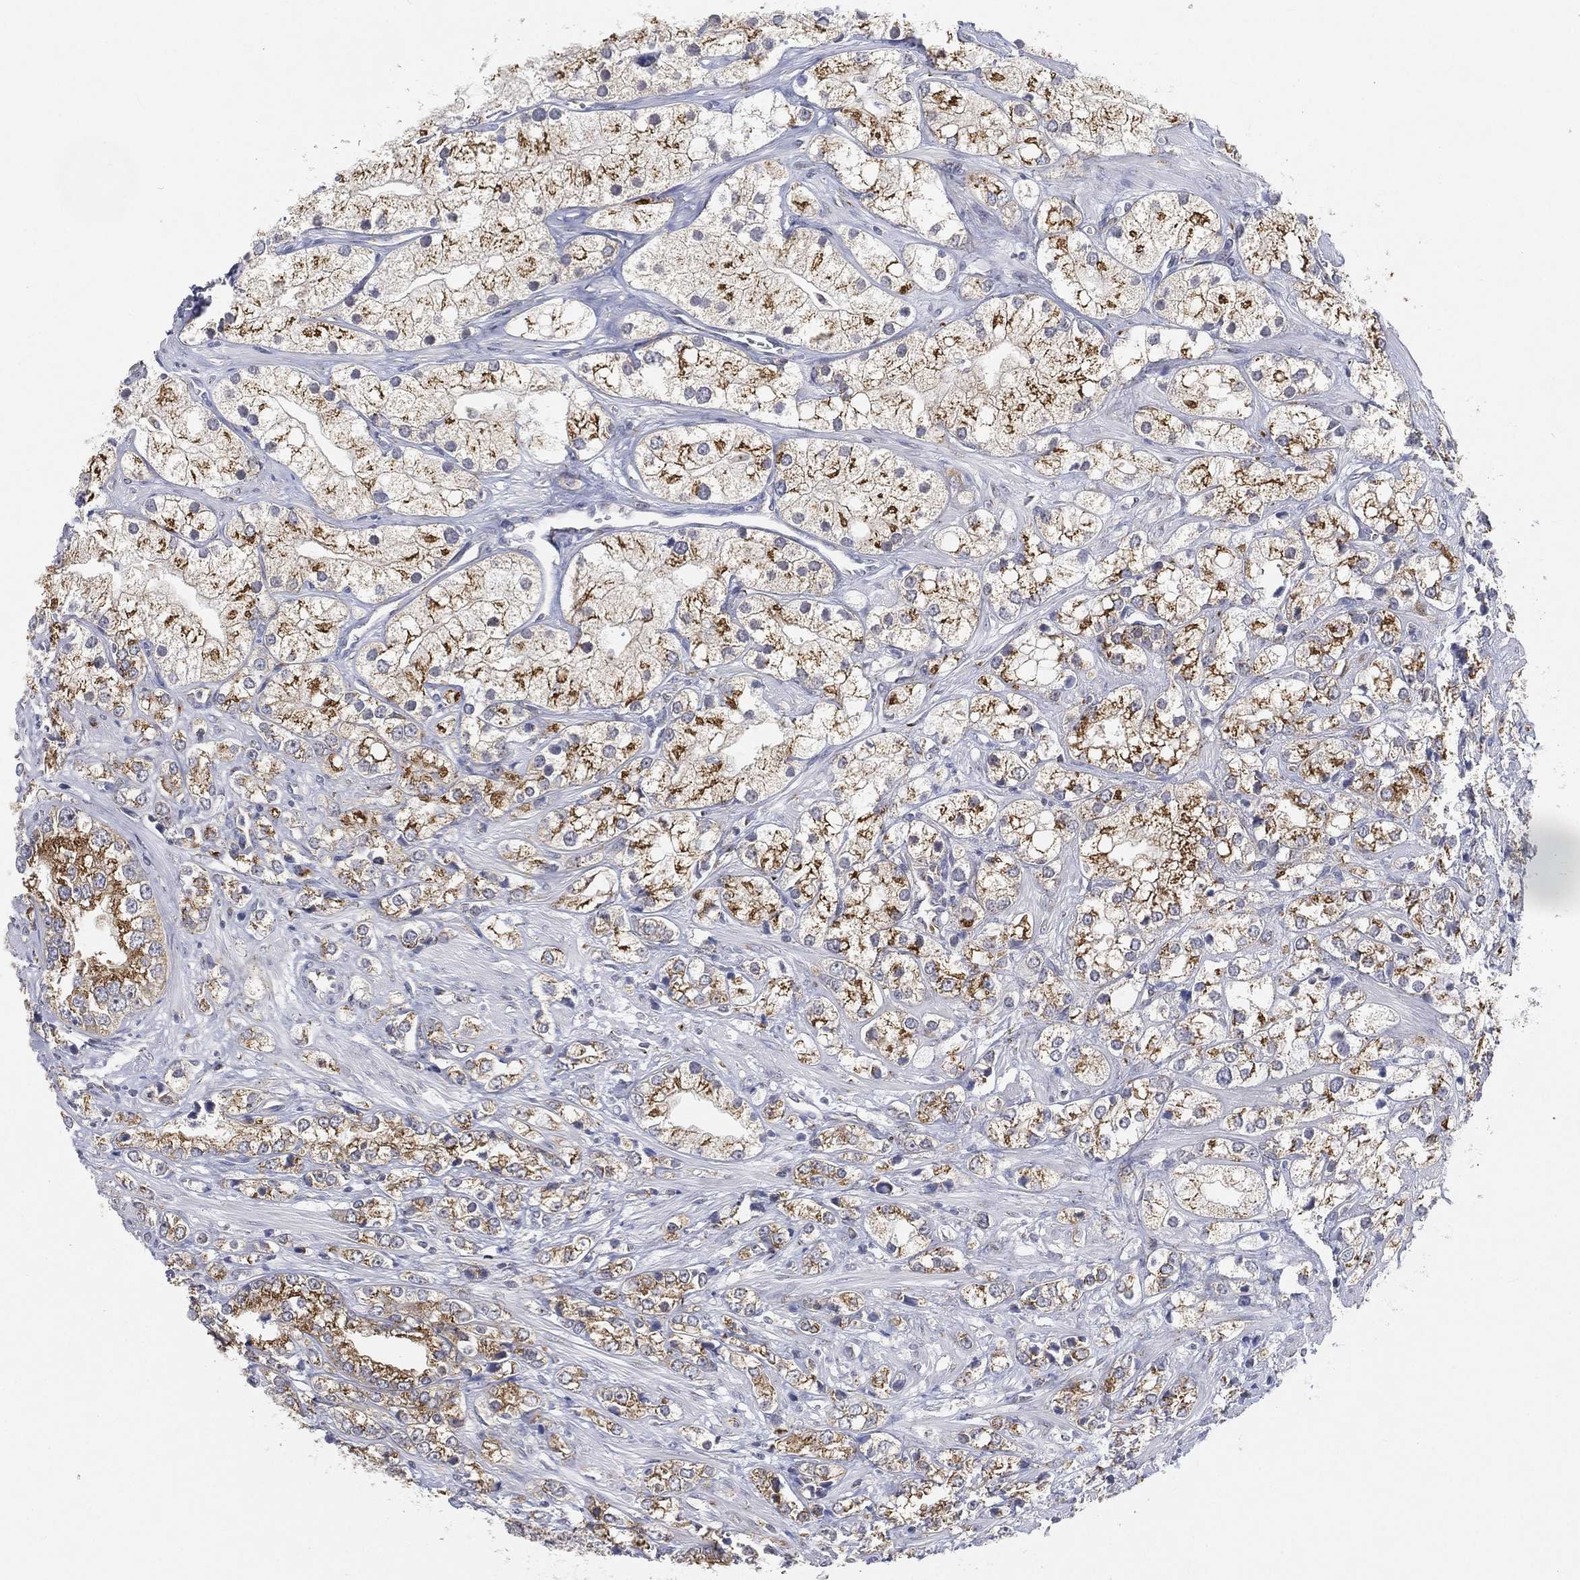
{"staining": {"intensity": "strong", "quantity": ">75%", "location": "cytoplasmic/membranous"}, "tissue": "prostate cancer", "cell_type": "Tumor cells", "image_type": "cancer", "snomed": [{"axis": "morphology", "description": "Adenocarcinoma, NOS"}, {"axis": "topography", "description": "Prostate and seminal vesicle, NOS"}, {"axis": "topography", "description": "Prostate"}], "caption": "Immunohistochemical staining of prostate adenocarcinoma exhibits strong cytoplasmic/membranous protein positivity in approximately >75% of tumor cells.", "gene": "TICAM1", "patient": {"sex": "male", "age": 79}}